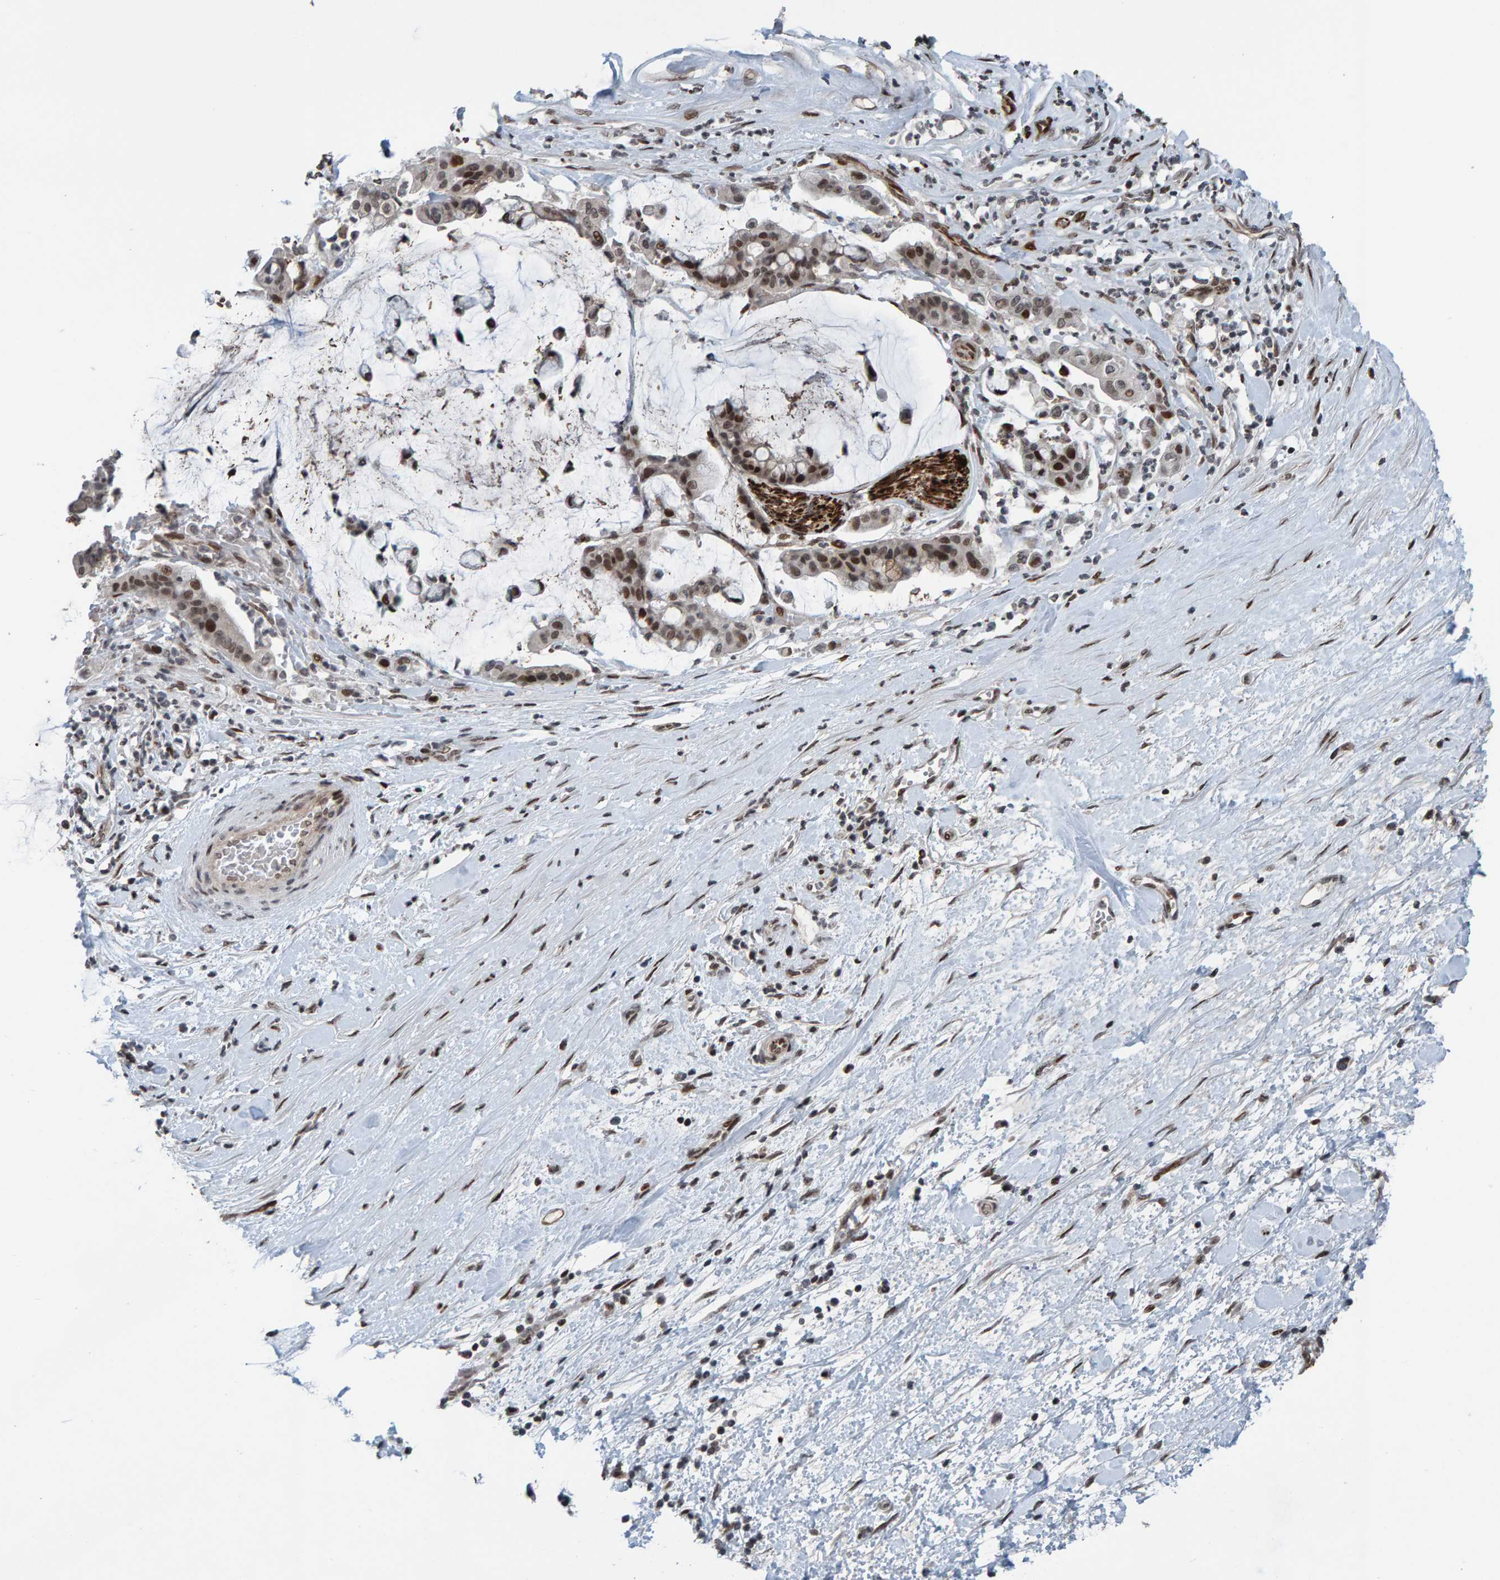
{"staining": {"intensity": "moderate", "quantity": "25%-75%", "location": "nuclear"}, "tissue": "pancreatic cancer", "cell_type": "Tumor cells", "image_type": "cancer", "snomed": [{"axis": "morphology", "description": "Adenocarcinoma, NOS"}, {"axis": "topography", "description": "Pancreas"}], "caption": "Tumor cells exhibit medium levels of moderate nuclear staining in about 25%-75% of cells in human pancreatic cancer.", "gene": "ZNF366", "patient": {"sex": "male", "age": 41}}